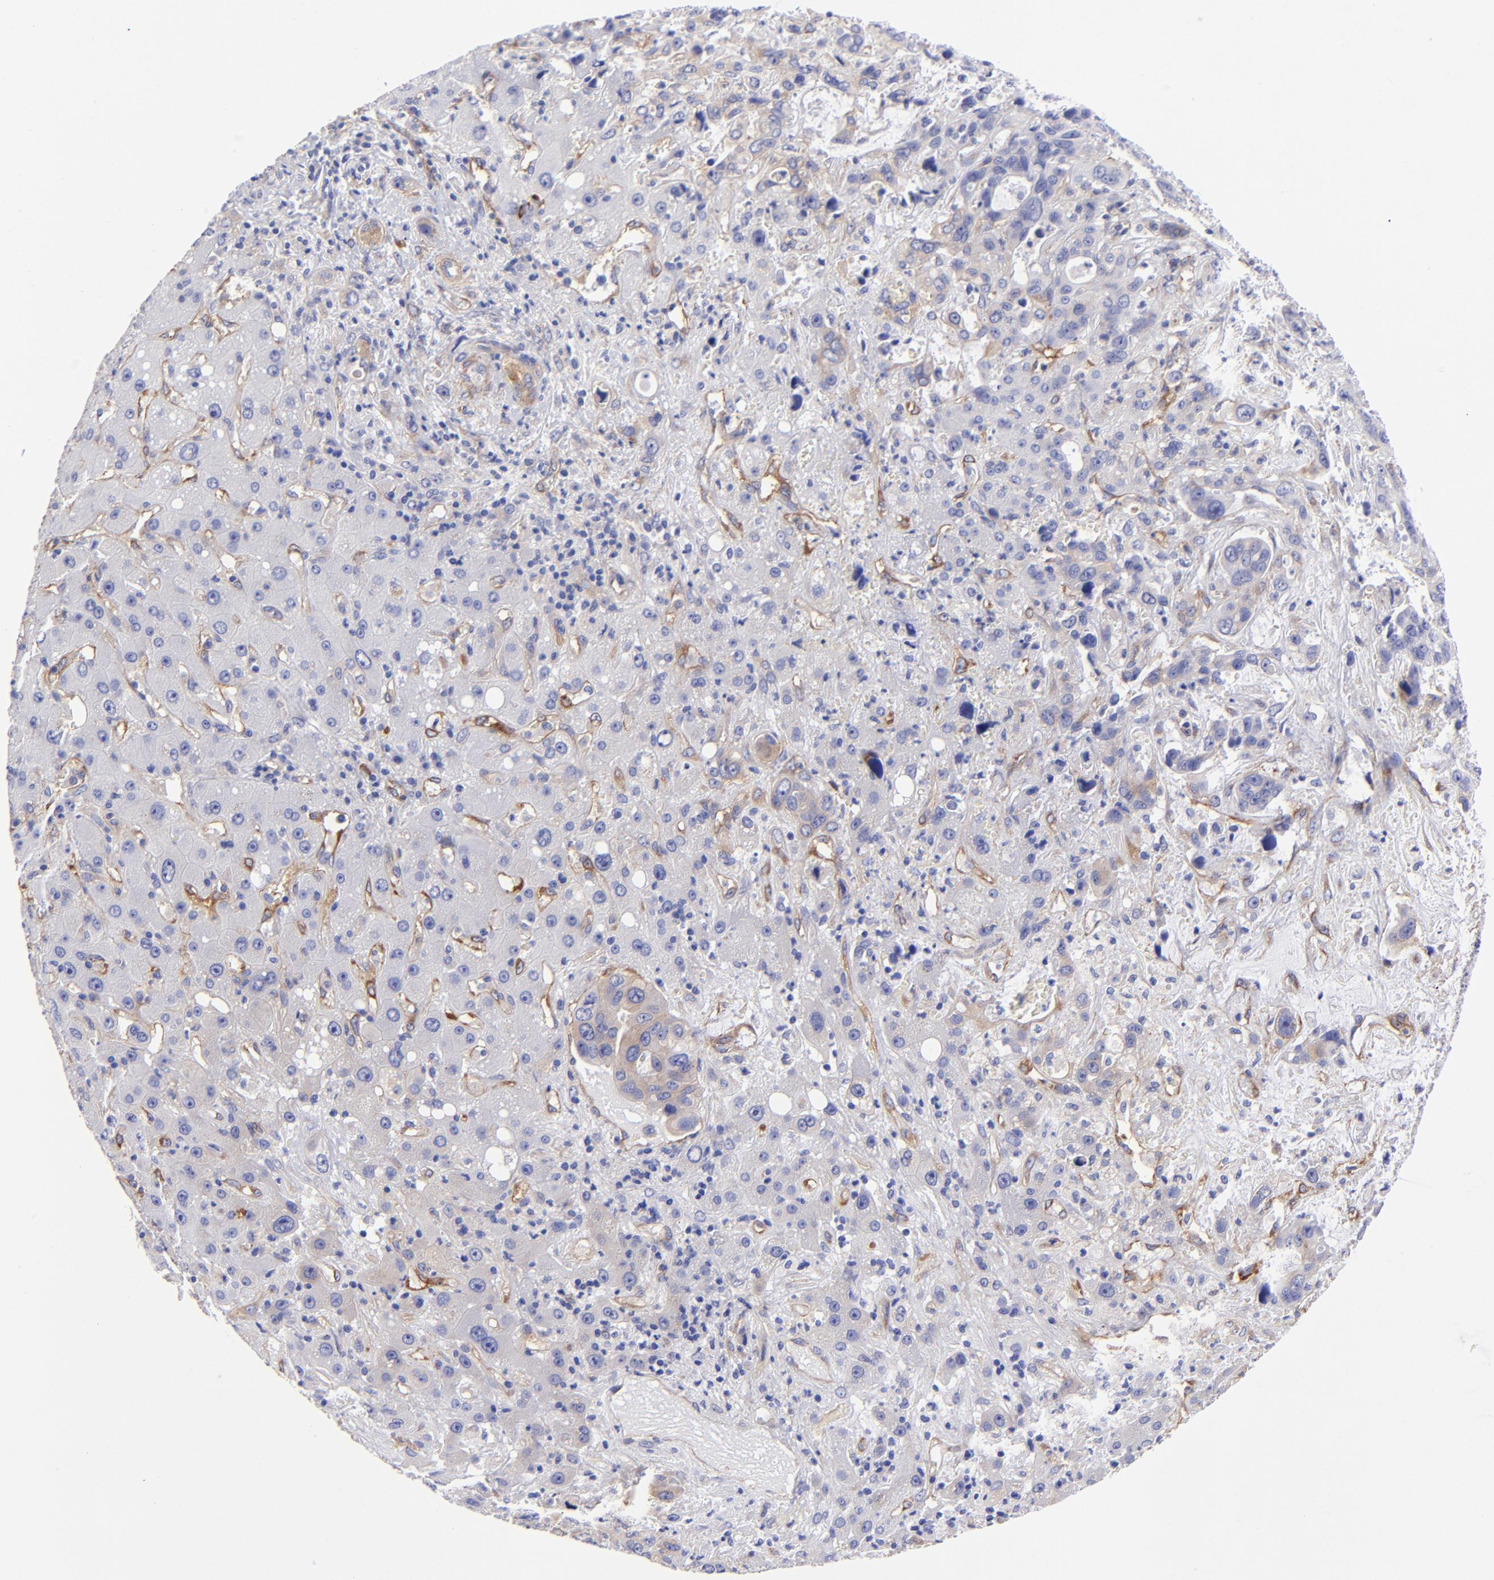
{"staining": {"intensity": "weak", "quantity": "<25%", "location": "cytoplasmic/membranous"}, "tissue": "liver cancer", "cell_type": "Tumor cells", "image_type": "cancer", "snomed": [{"axis": "morphology", "description": "Cholangiocarcinoma"}, {"axis": "topography", "description": "Liver"}], "caption": "Cholangiocarcinoma (liver) was stained to show a protein in brown. There is no significant staining in tumor cells. (Stains: DAB (3,3'-diaminobenzidine) immunohistochemistry (IHC) with hematoxylin counter stain, Microscopy: brightfield microscopy at high magnification).", "gene": "PPFIBP1", "patient": {"sex": "female", "age": 65}}